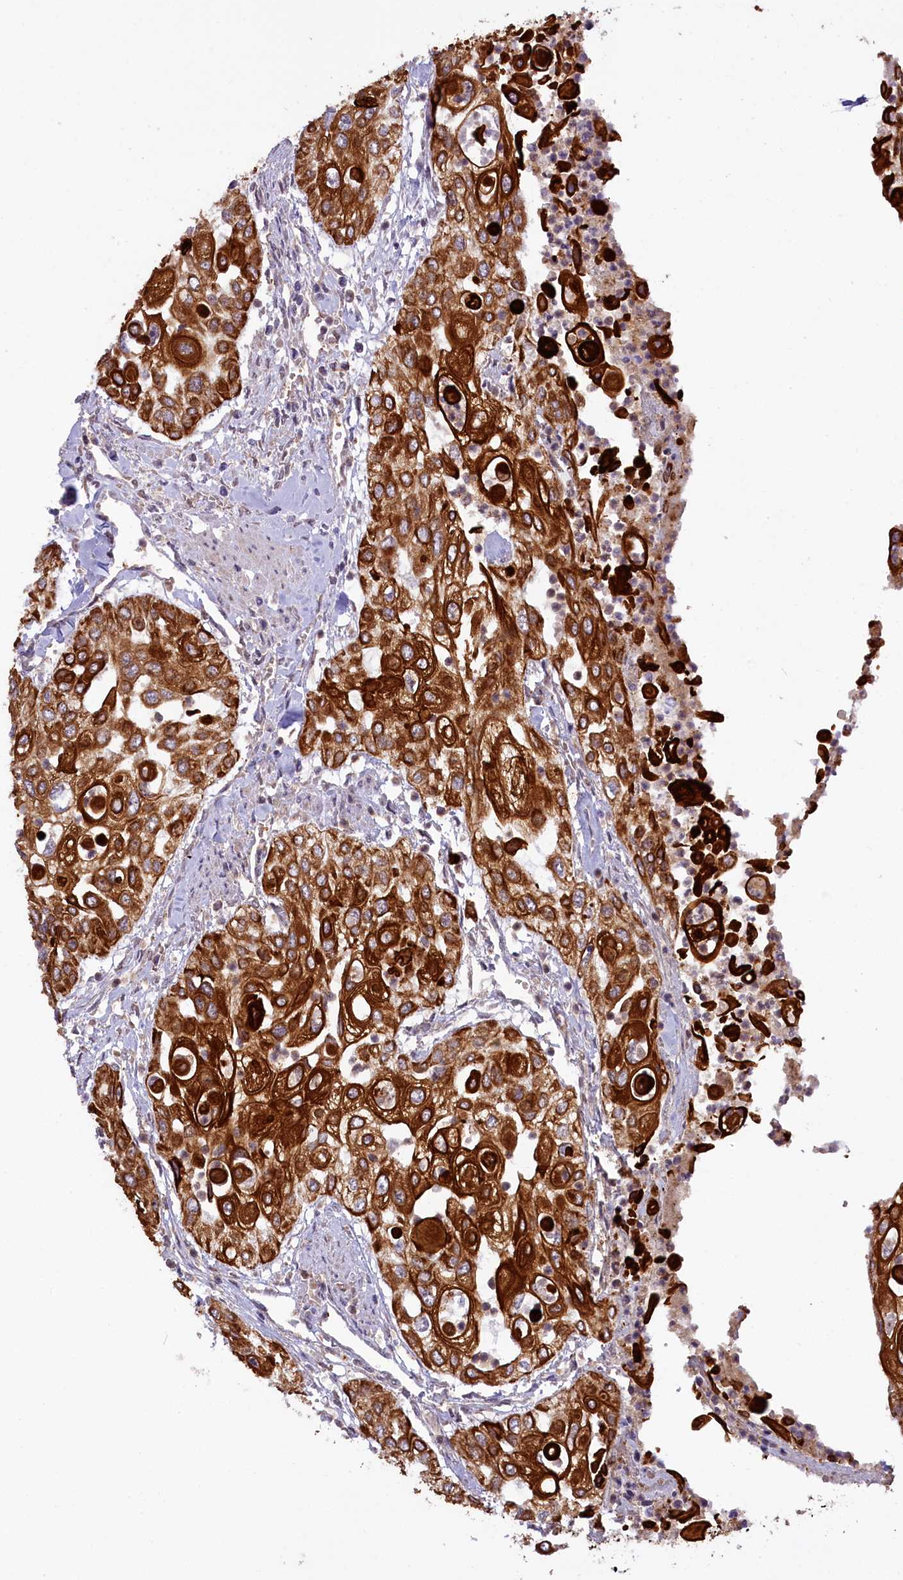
{"staining": {"intensity": "strong", "quantity": ">75%", "location": "cytoplasmic/membranous"}, "tissue": "urothelial cancer", "cell_type": "Tumor cells", "image_type": "cancer", "snomed": [{"axis": "morphology", "description": "Urothelial carcinoma, High grade"}, {"axis": "topography", "description": "Urinary bladder"}], "caption": "Immunohistochemical staining of human urothelial carcinoma (high-grade) demonstrates high levels of strong cytoplasmic/membranous protein expression in about >75% of tumor cells. The staining was performed using DAB, with brown indicating positive protein expression. Nuclei are stained blue with hematoxylin.", "gene": "CARD8", "patient": {"sex": "female", "age": 79}}